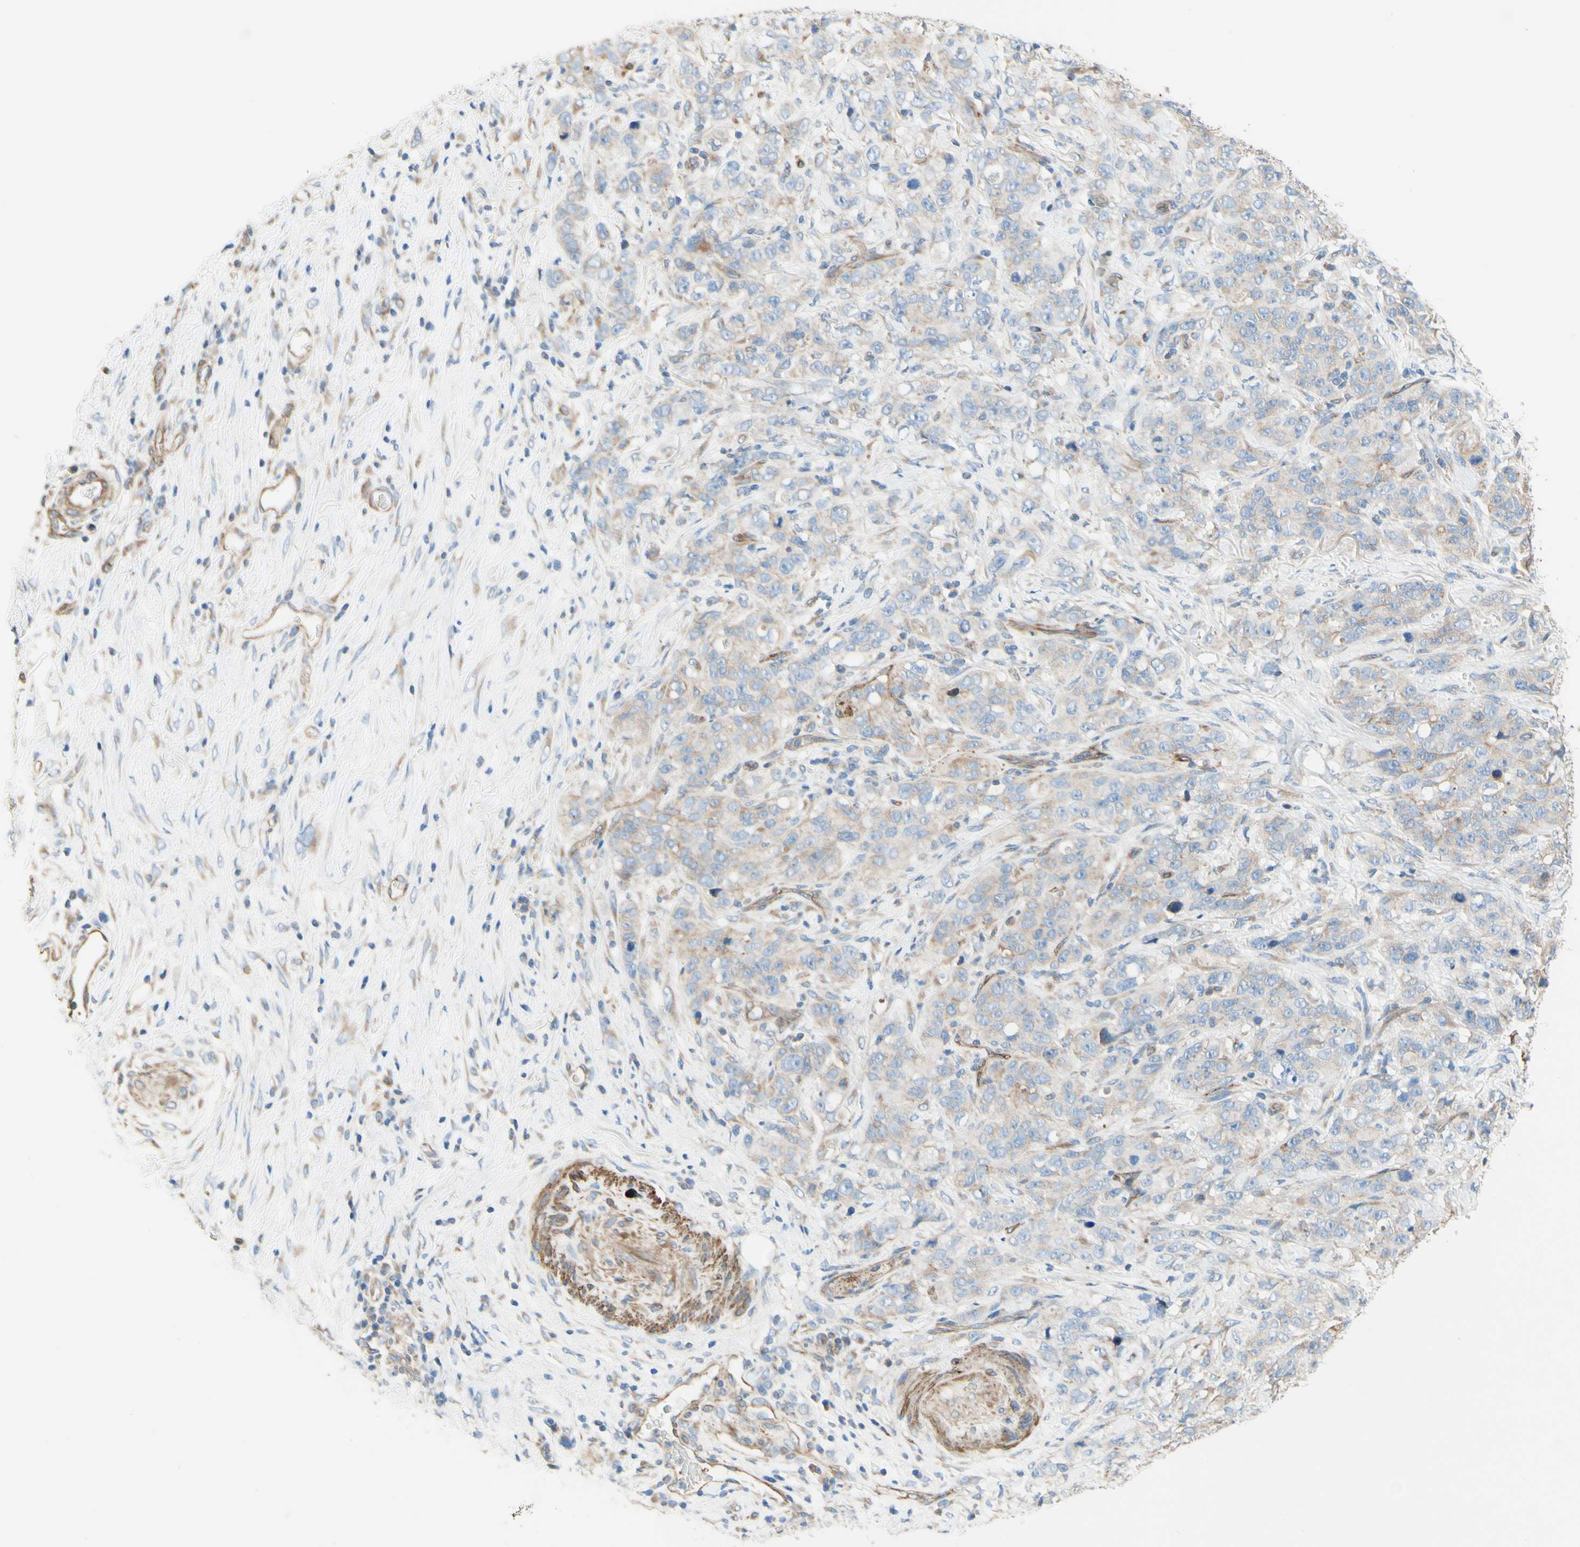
{"staining": {"intensity": "negative", "quantity": "none", "location": "none"}, "tissue": "stomach cancer", "cell_type": "Tumor cells", "image_type": "cancer", "snomed": [{"axis": "morphology", "description": "Adenocarcinoma, NOS"}, {"axis": "topography", "description": "Stomach"}], "caption": "Protein analysis of stomach adenocarcinoma displays no significant staining in tumor cells.", "gene": "ENDOD1", "patient": {"sex": "male", "age": 48}}